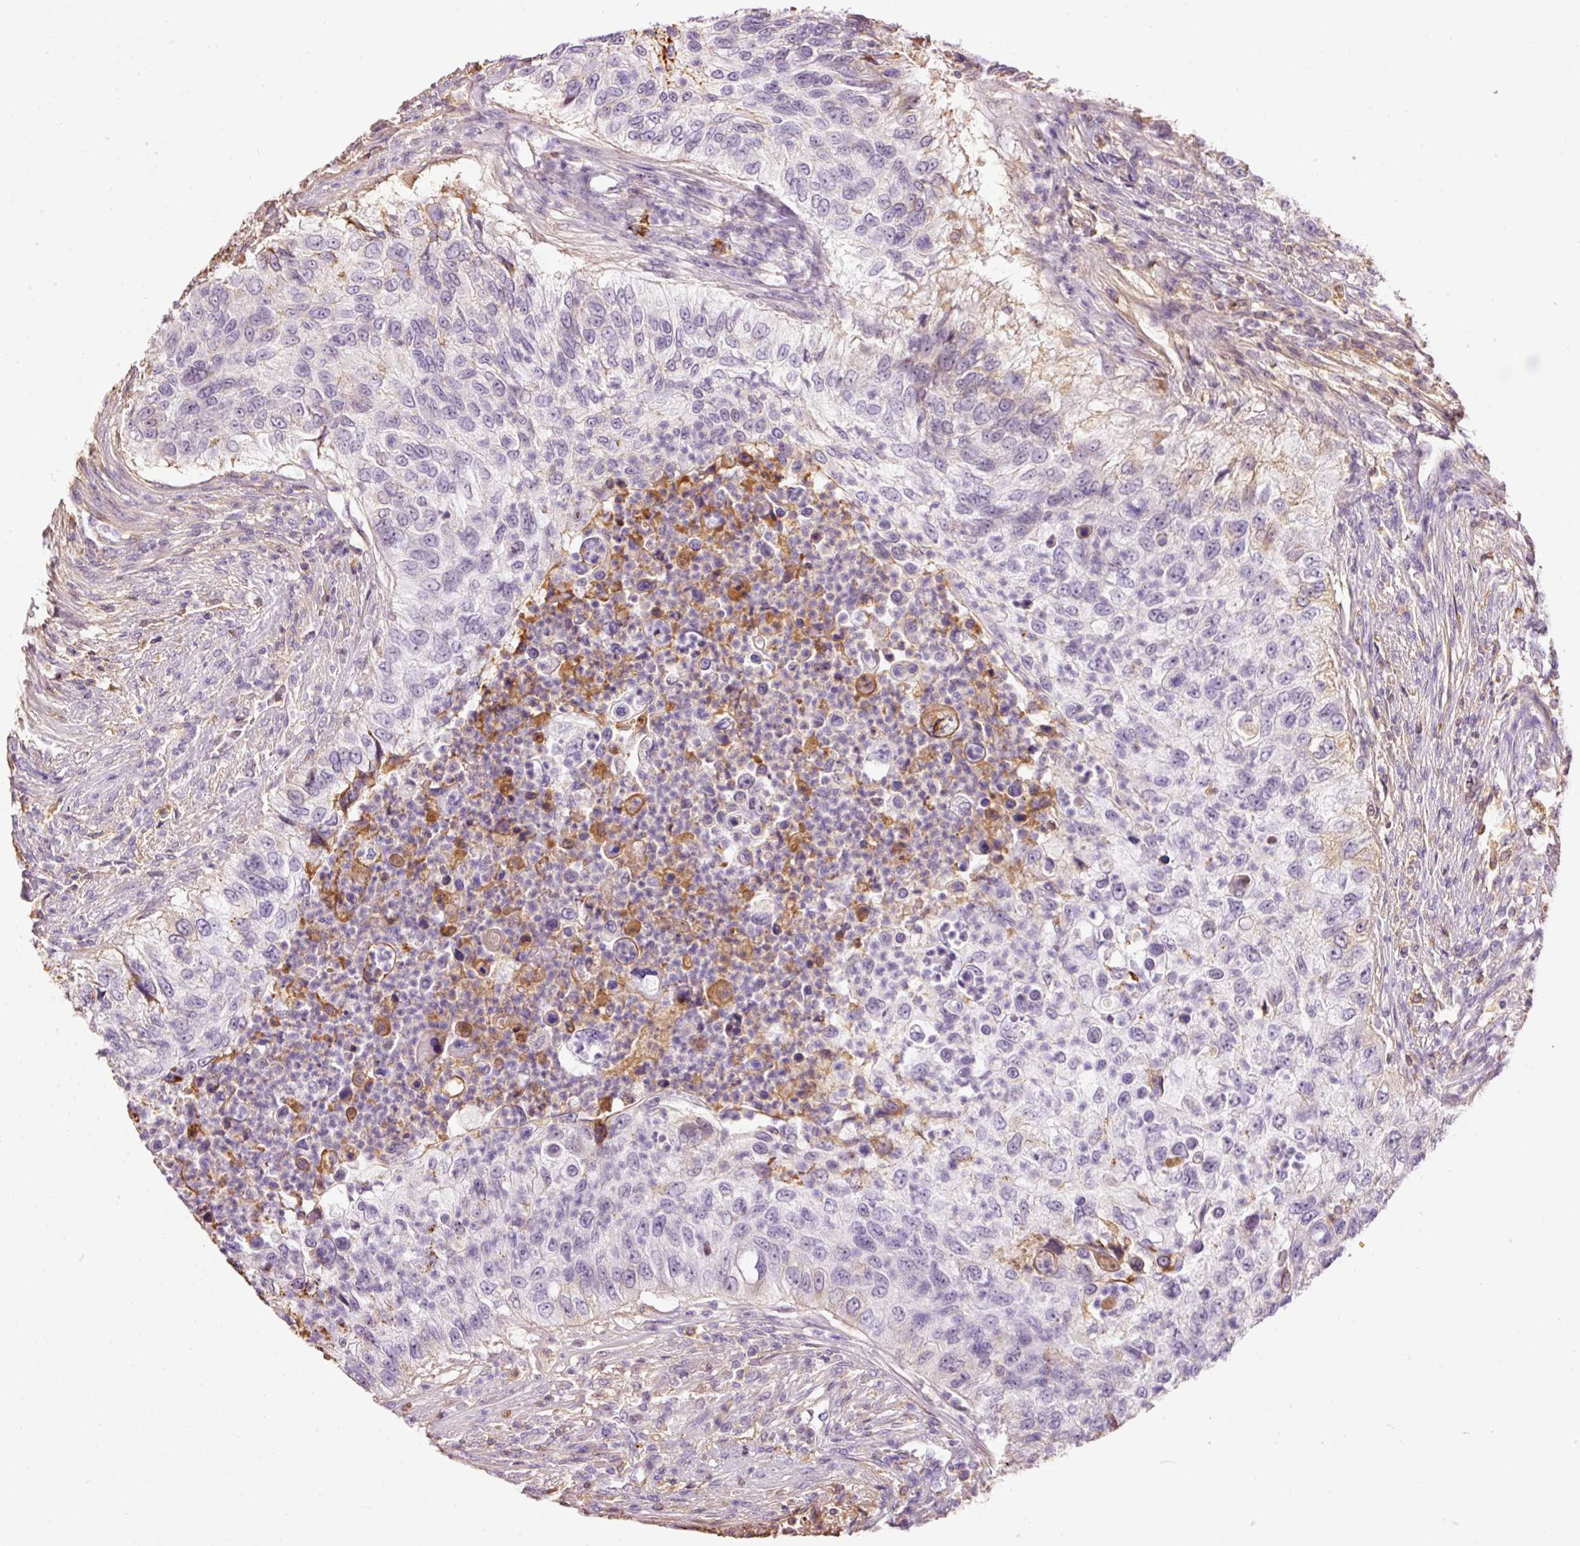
{"staining": {"intensity": "negative", "quantity": "none", "location": "none"}, "tissue": "urothelial cancer", "cell_type": "Tumor cells", "image_type": "cancer", "snomed": [{"axis": "morphology", "description": "Urothelial carcinoma, High grade"}, {"axis": "topography", "description": "Urinary bladder"}], "caption": "The IHC image has no significant positivity in tumor cells of urothelial cancer tissue. Nuclei are stained in blue.", "gene": "PRPF38B", "patient": {"sex": "female", "age": 60}}